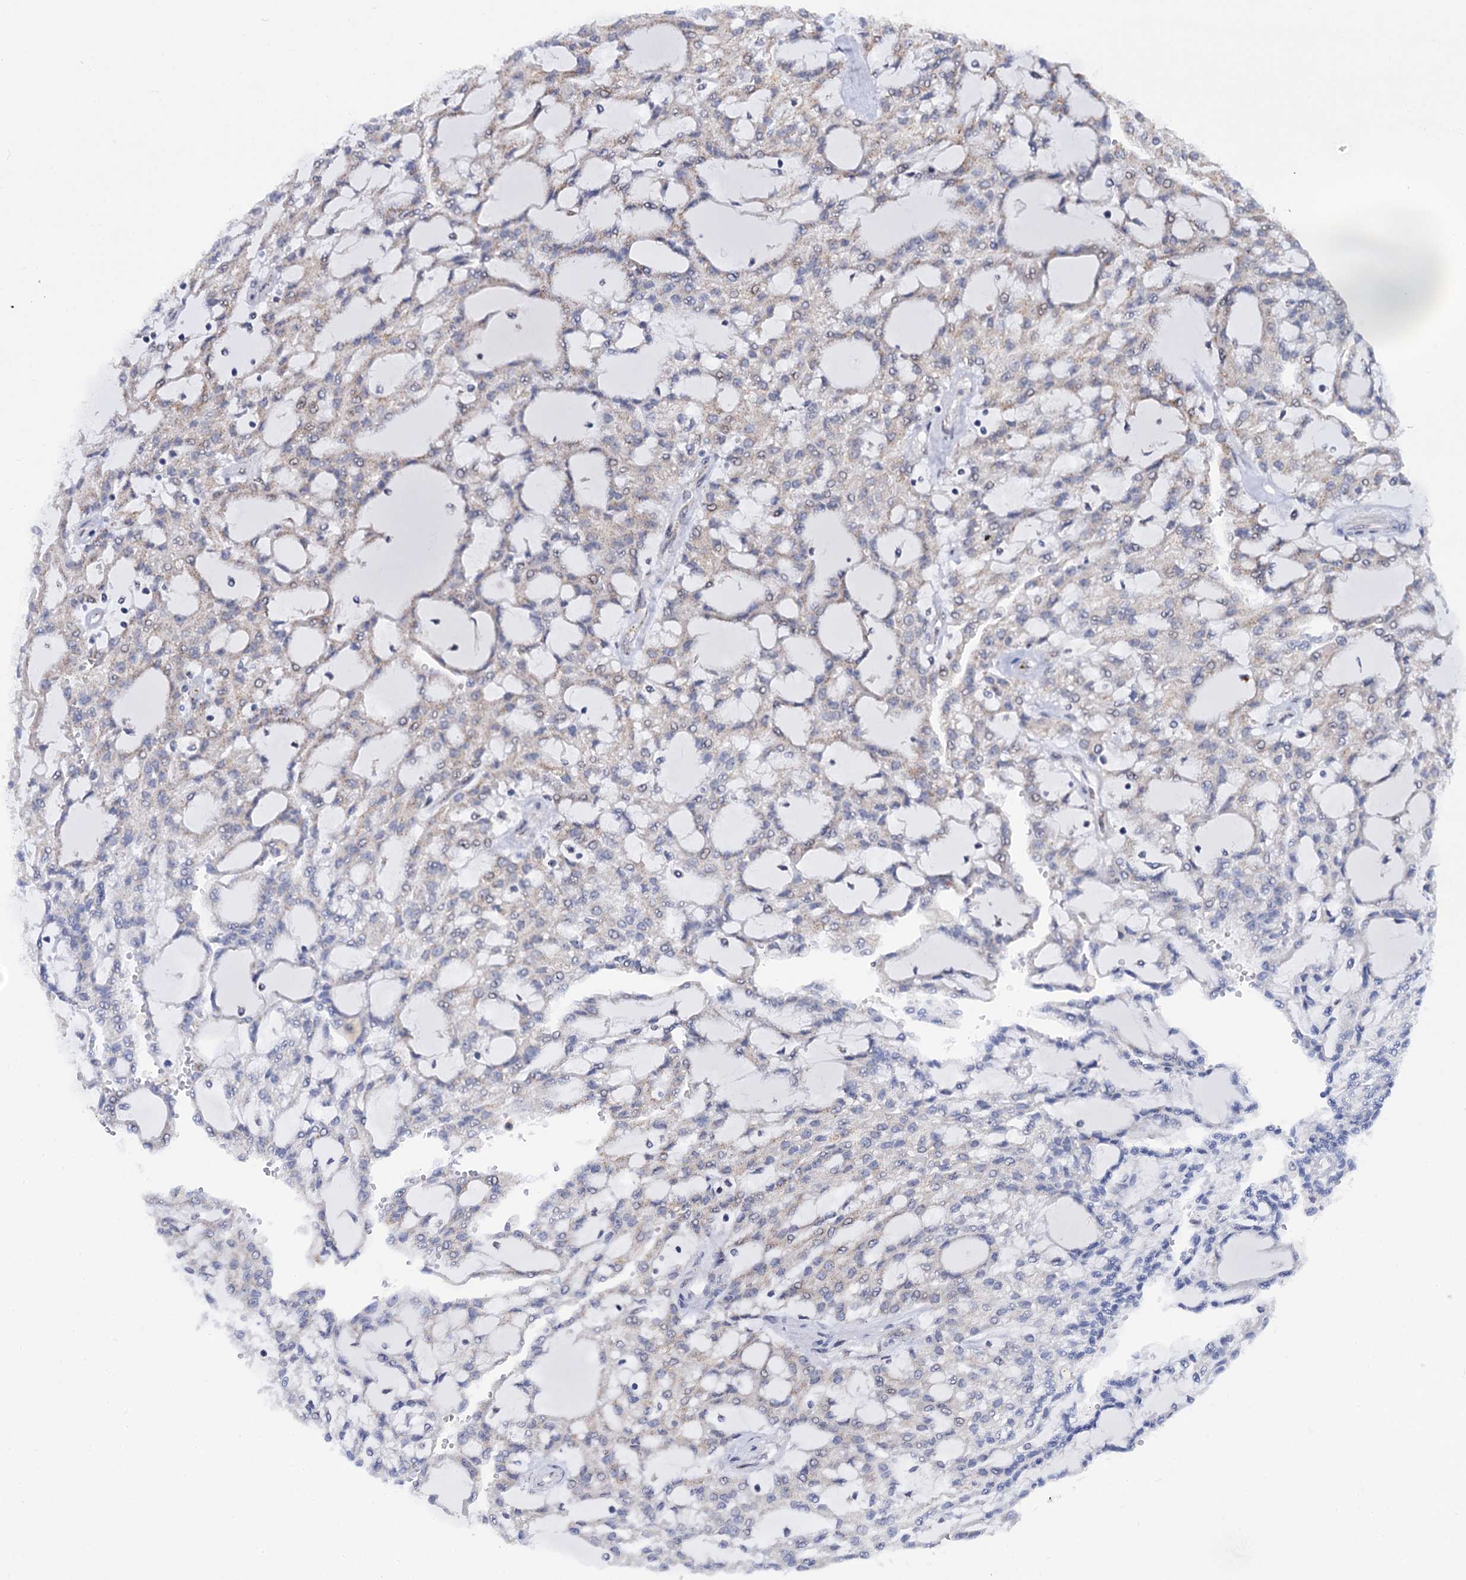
{"staining": {"intensity": "weak", "quantity": "<25%", "location": "cytoplasmic/membranous"}, "tissue": "renal cancer", "cell_type": "Tumor cells", "image_type": "cancer", "snomed": [{"axis": "morphology", "description": "Adenocarcinoma, NOS"}, {"axis": "topography", "description": "Kidney"}], "caption": "Micrograph shows no significant protein positivity in tumor cells of renal adenocarcinoma. (Brightfield microscopy of DAB (3,3'-diaminobenzidine) IHC at high magnification).", "gene": "THAP2", "patient": {"sex": "male", "age": 63}}